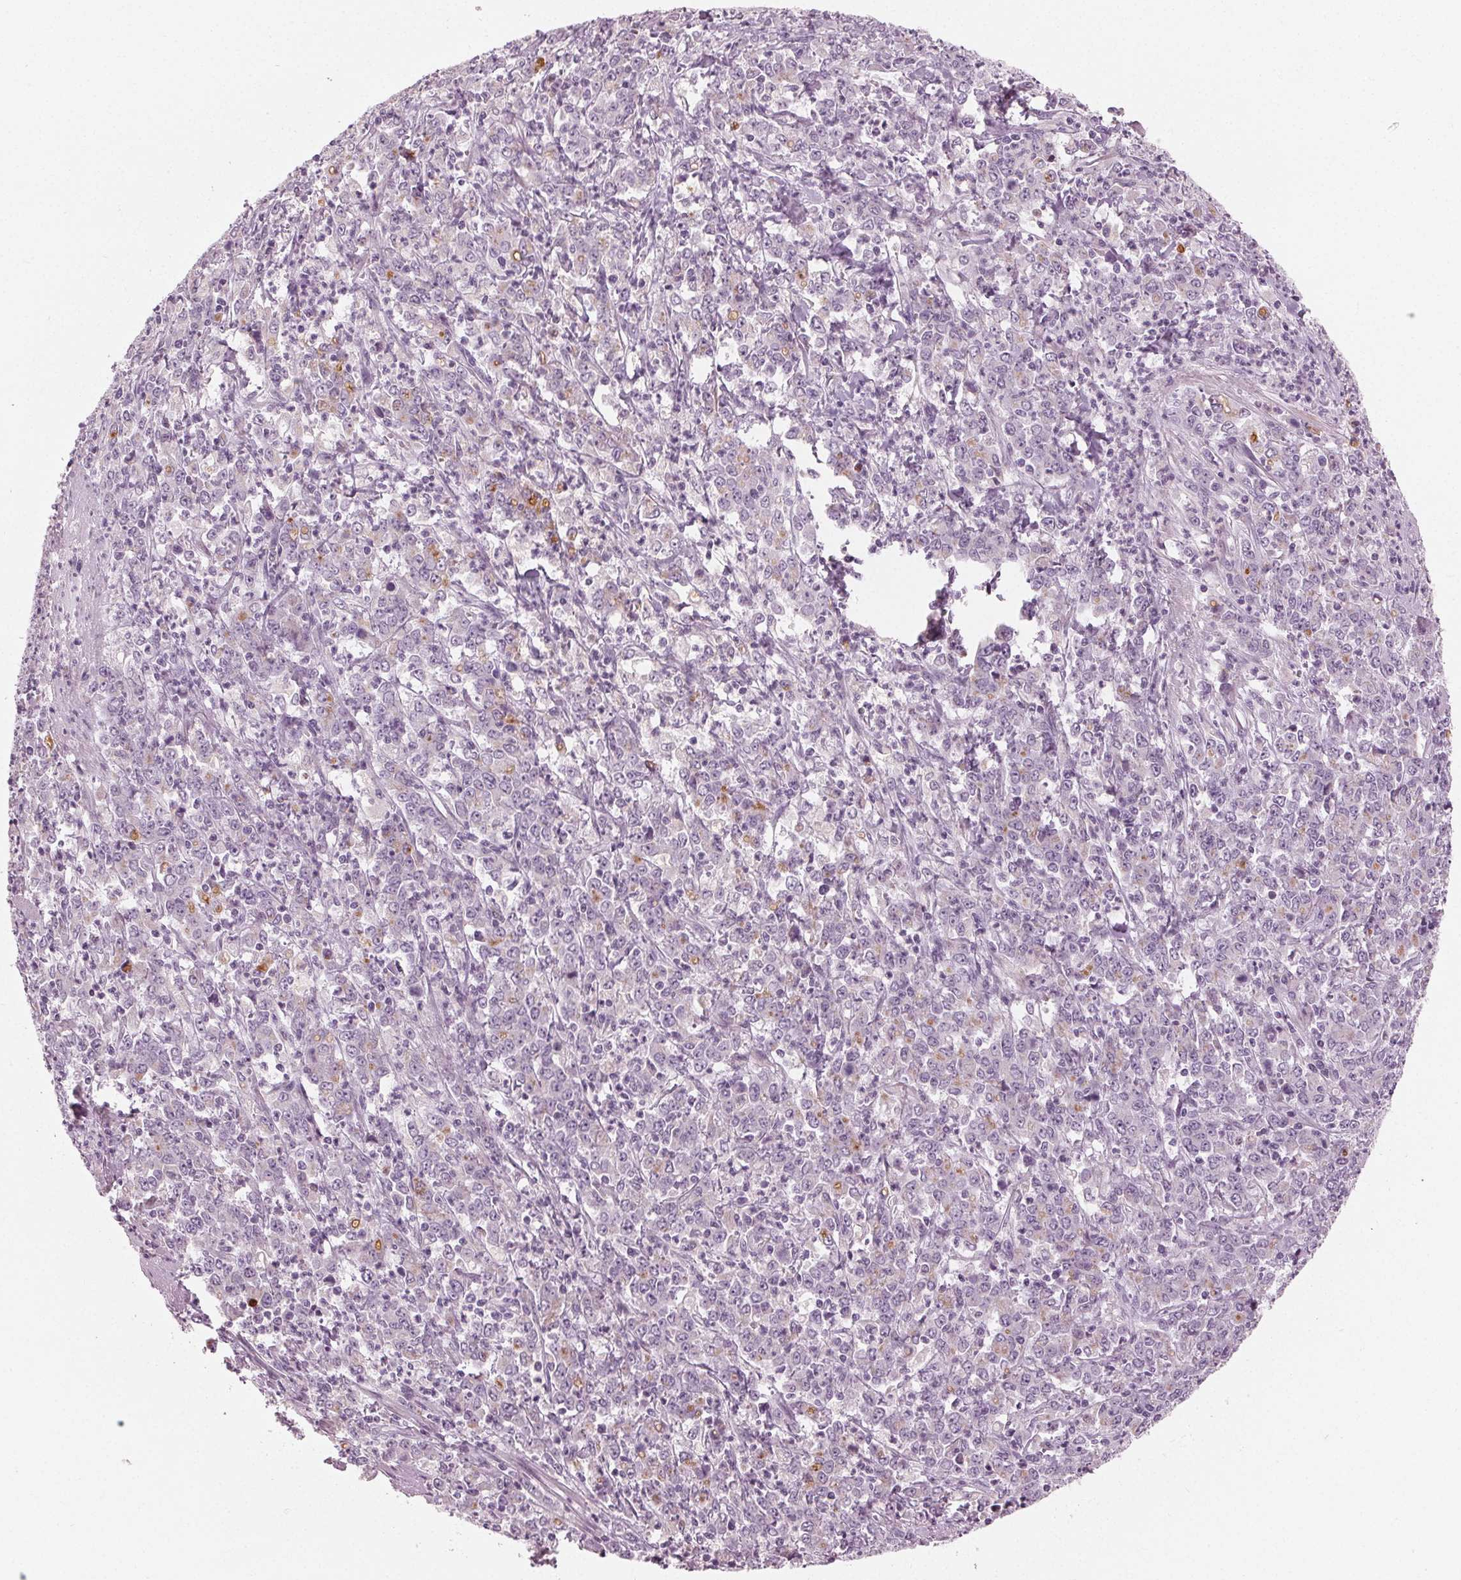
{"staining": {"intensity": "negative", "quantity": "none", "location": "none"}, "tissue": "stomach cancer", "cell_type": "Tumor cells", "image_type": "cancer", "snomed": [{"axis": "morphology", "description": "Adenocarcinoma, NOS"}, {"axis": "topography", "description": "Stomach, lower"}], "caption": "There is no significant staining in tumor cells of stomach cancer.", "gene": "PRAP1", "patient": {"sex": "female", "age": 71}}